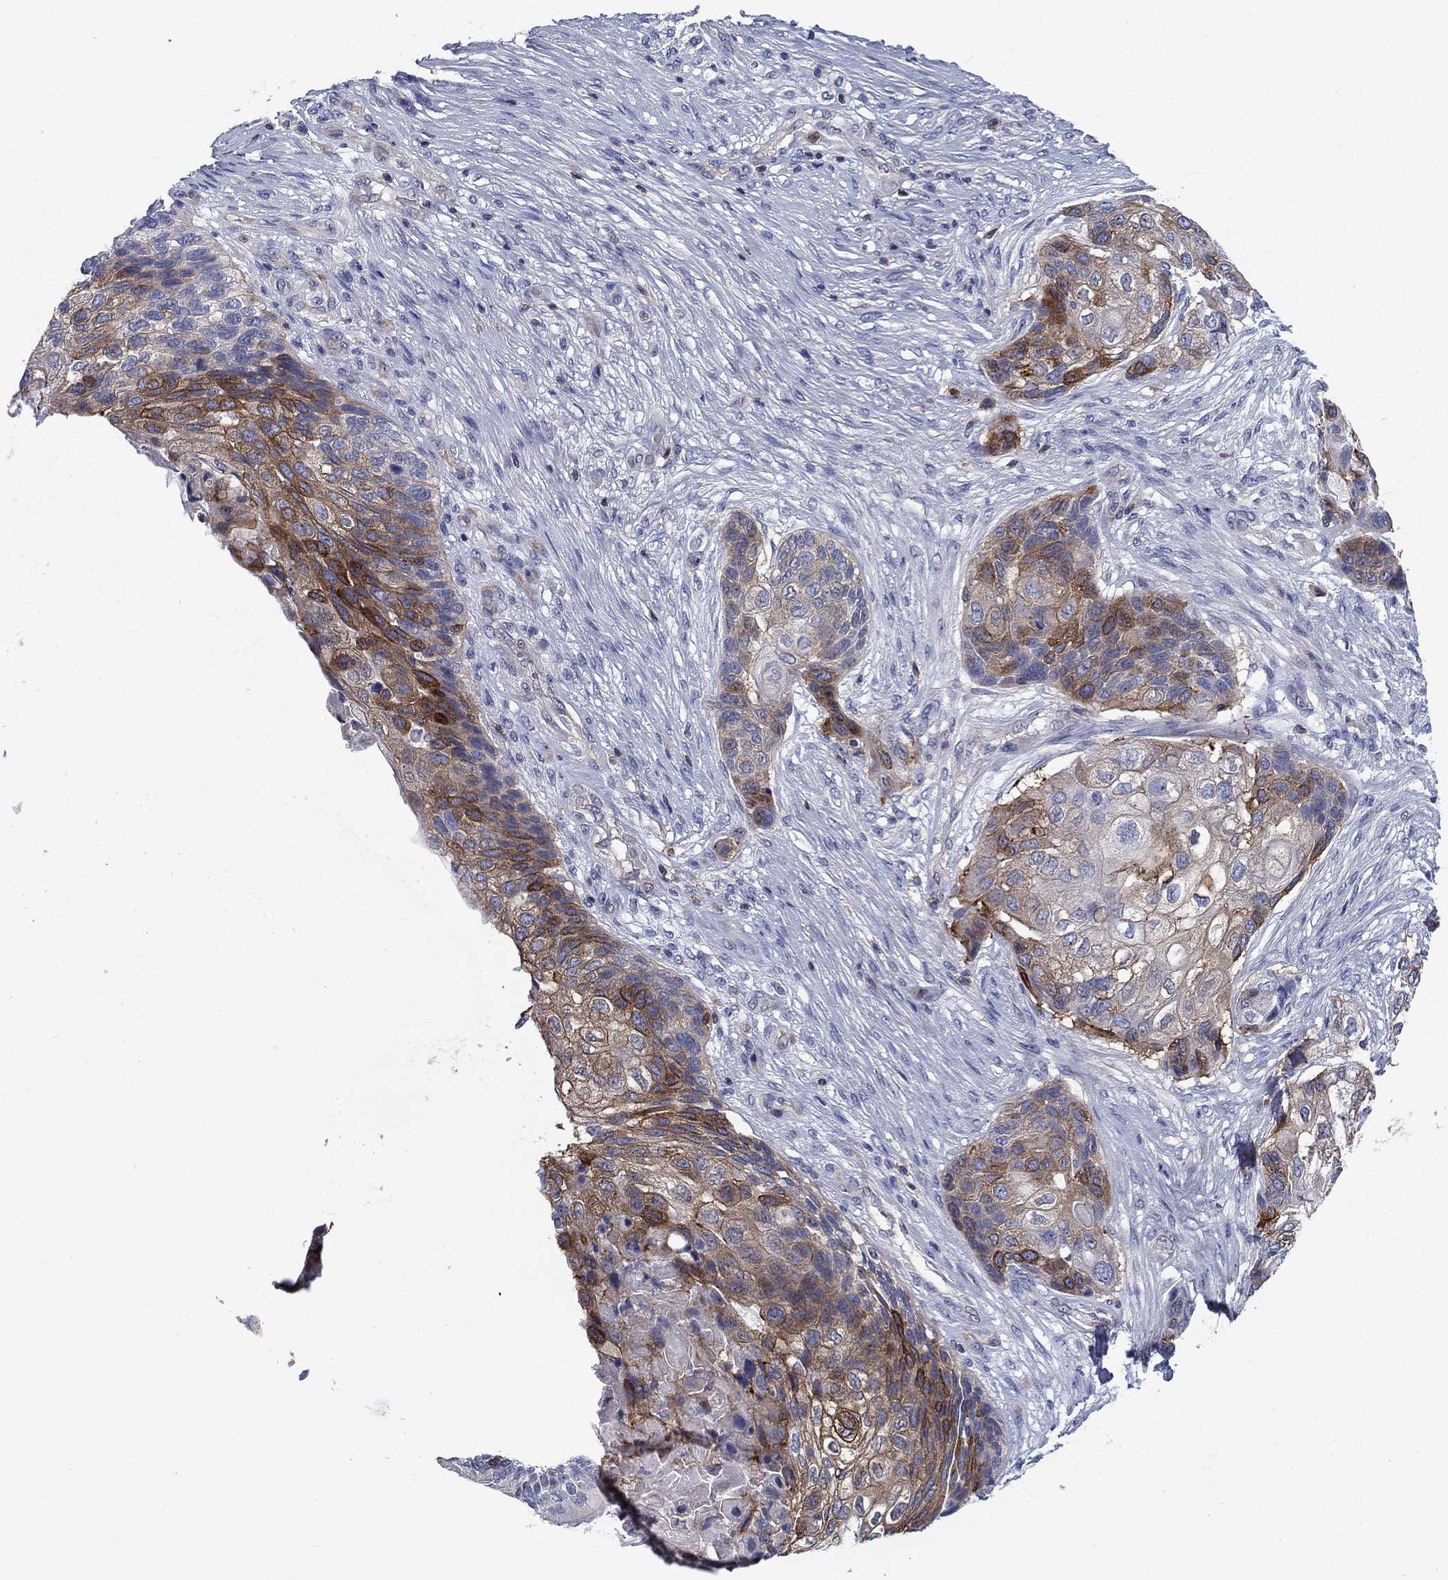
{"staining": {"intensity": "strong", "quantity": "<25%", "location": "cytoplasmic/membranous"}, "tissue": "lung cancer", "cell_type": "Tumor cells", "image_type": "cancer", "snomed": [{"axis": "morphology", "description": "Squamous cell carcinoma, NOS"}, {"axis": "topography", "description": "Lung"}], "caption": "Immunohistochemistry (IHC) of human lung cancer (squamous cell carcinoma) reveals medium levels of strong cytoplasmic/membranous staining in about <25% of tumor cells.", "gene": "SIT1", "patient": {"sex": "male", "age": 69}}